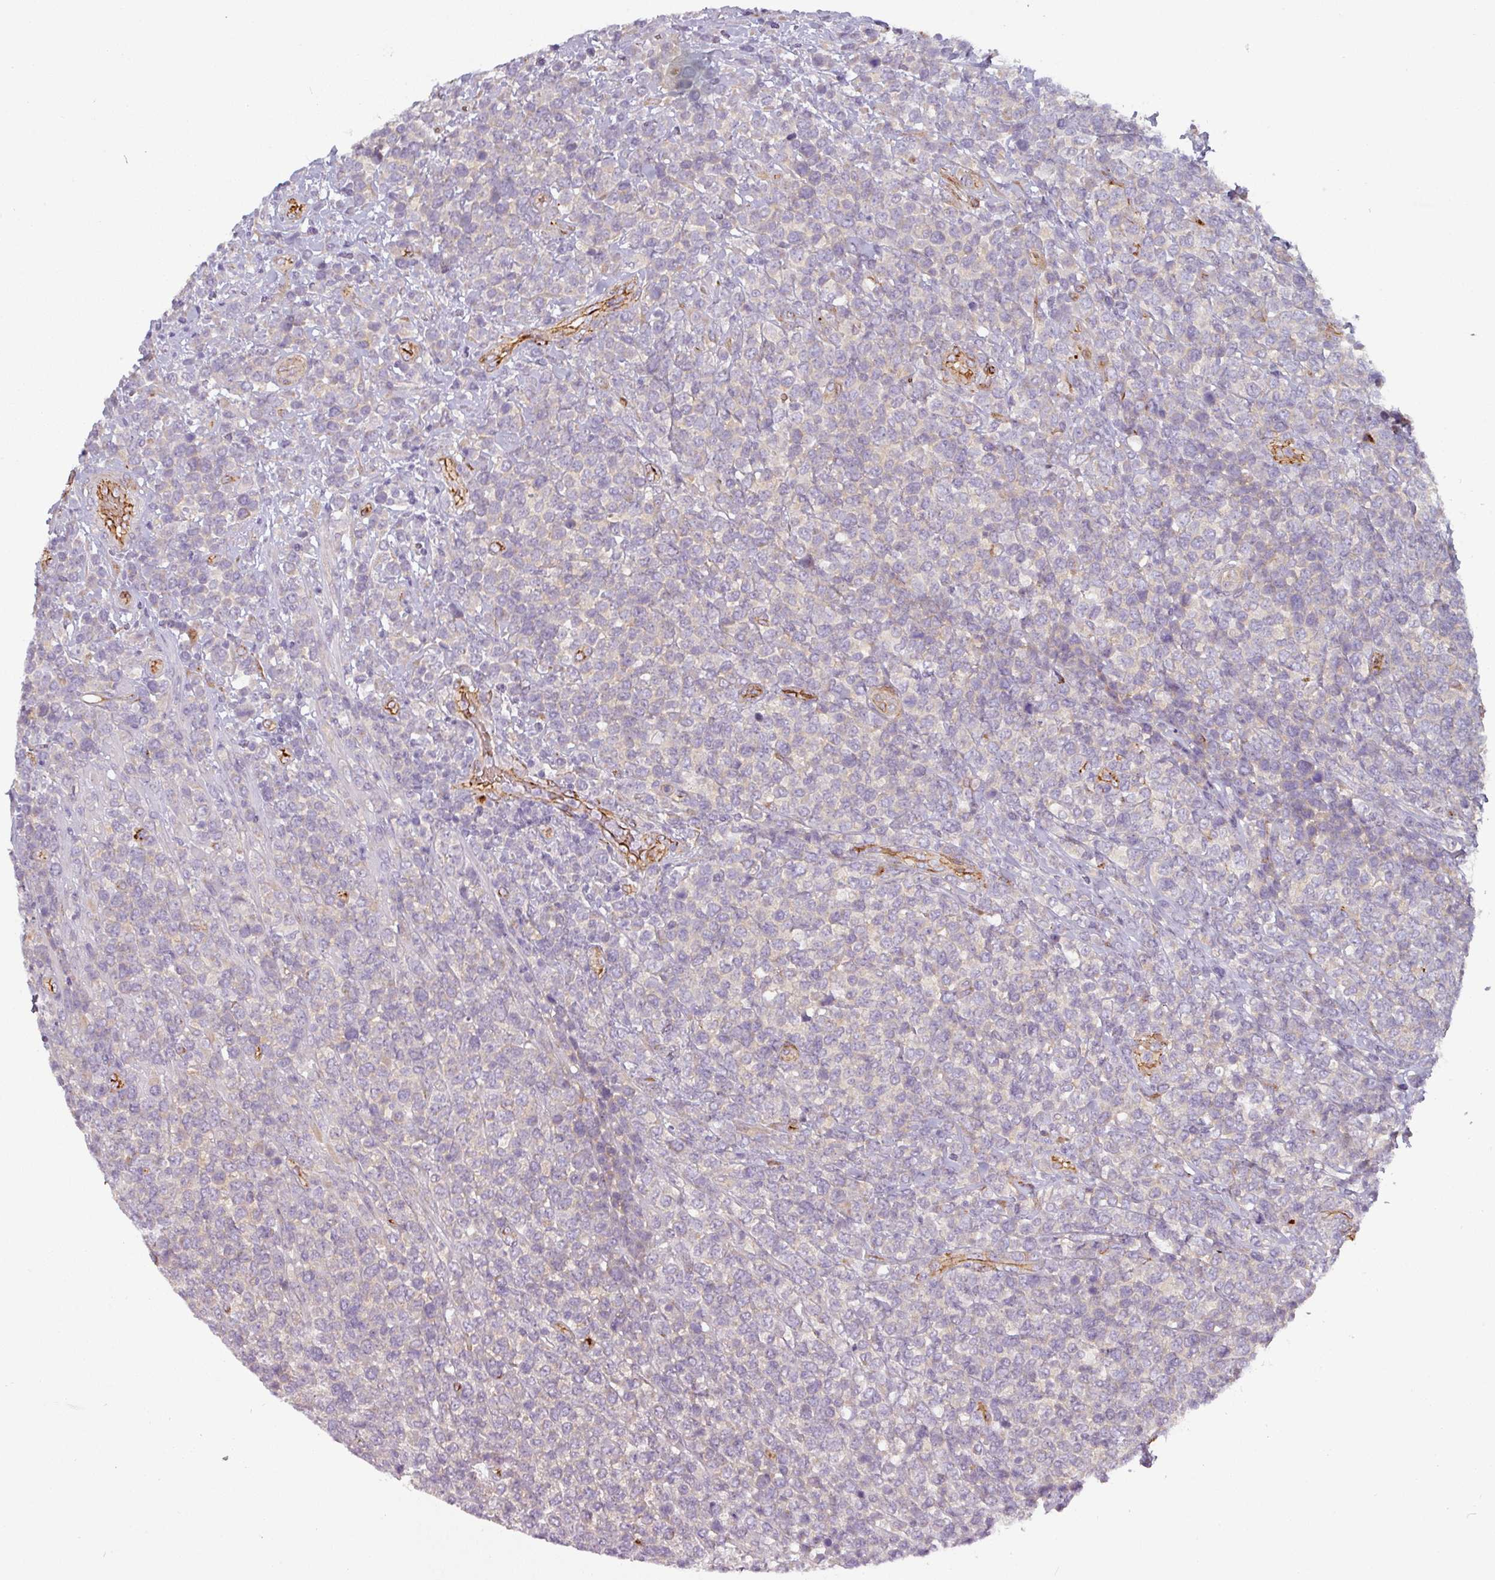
{"staining": {"intensity": "negative", "quantity": "none", "location": "none"}, "tissue": "lymphoma", "cell_type": "Tumor cells", "image_type": "cancer", "snomed": [{"axis": "morphology", "description": "Malignant lymphoma, non-Hodgkin's type, High grade"}, {"axis": "topography", "description": "Soft tissue"}], "caption": "The image shows no significant positivity in tumor cells of high-grade malignant lymphoma, non-Hodgkin's type. (DAB immunohistochemistry with hematoxylin counter stain).", "gene": "PRODH2", "patient": {"sex": "female", "age": 56}}